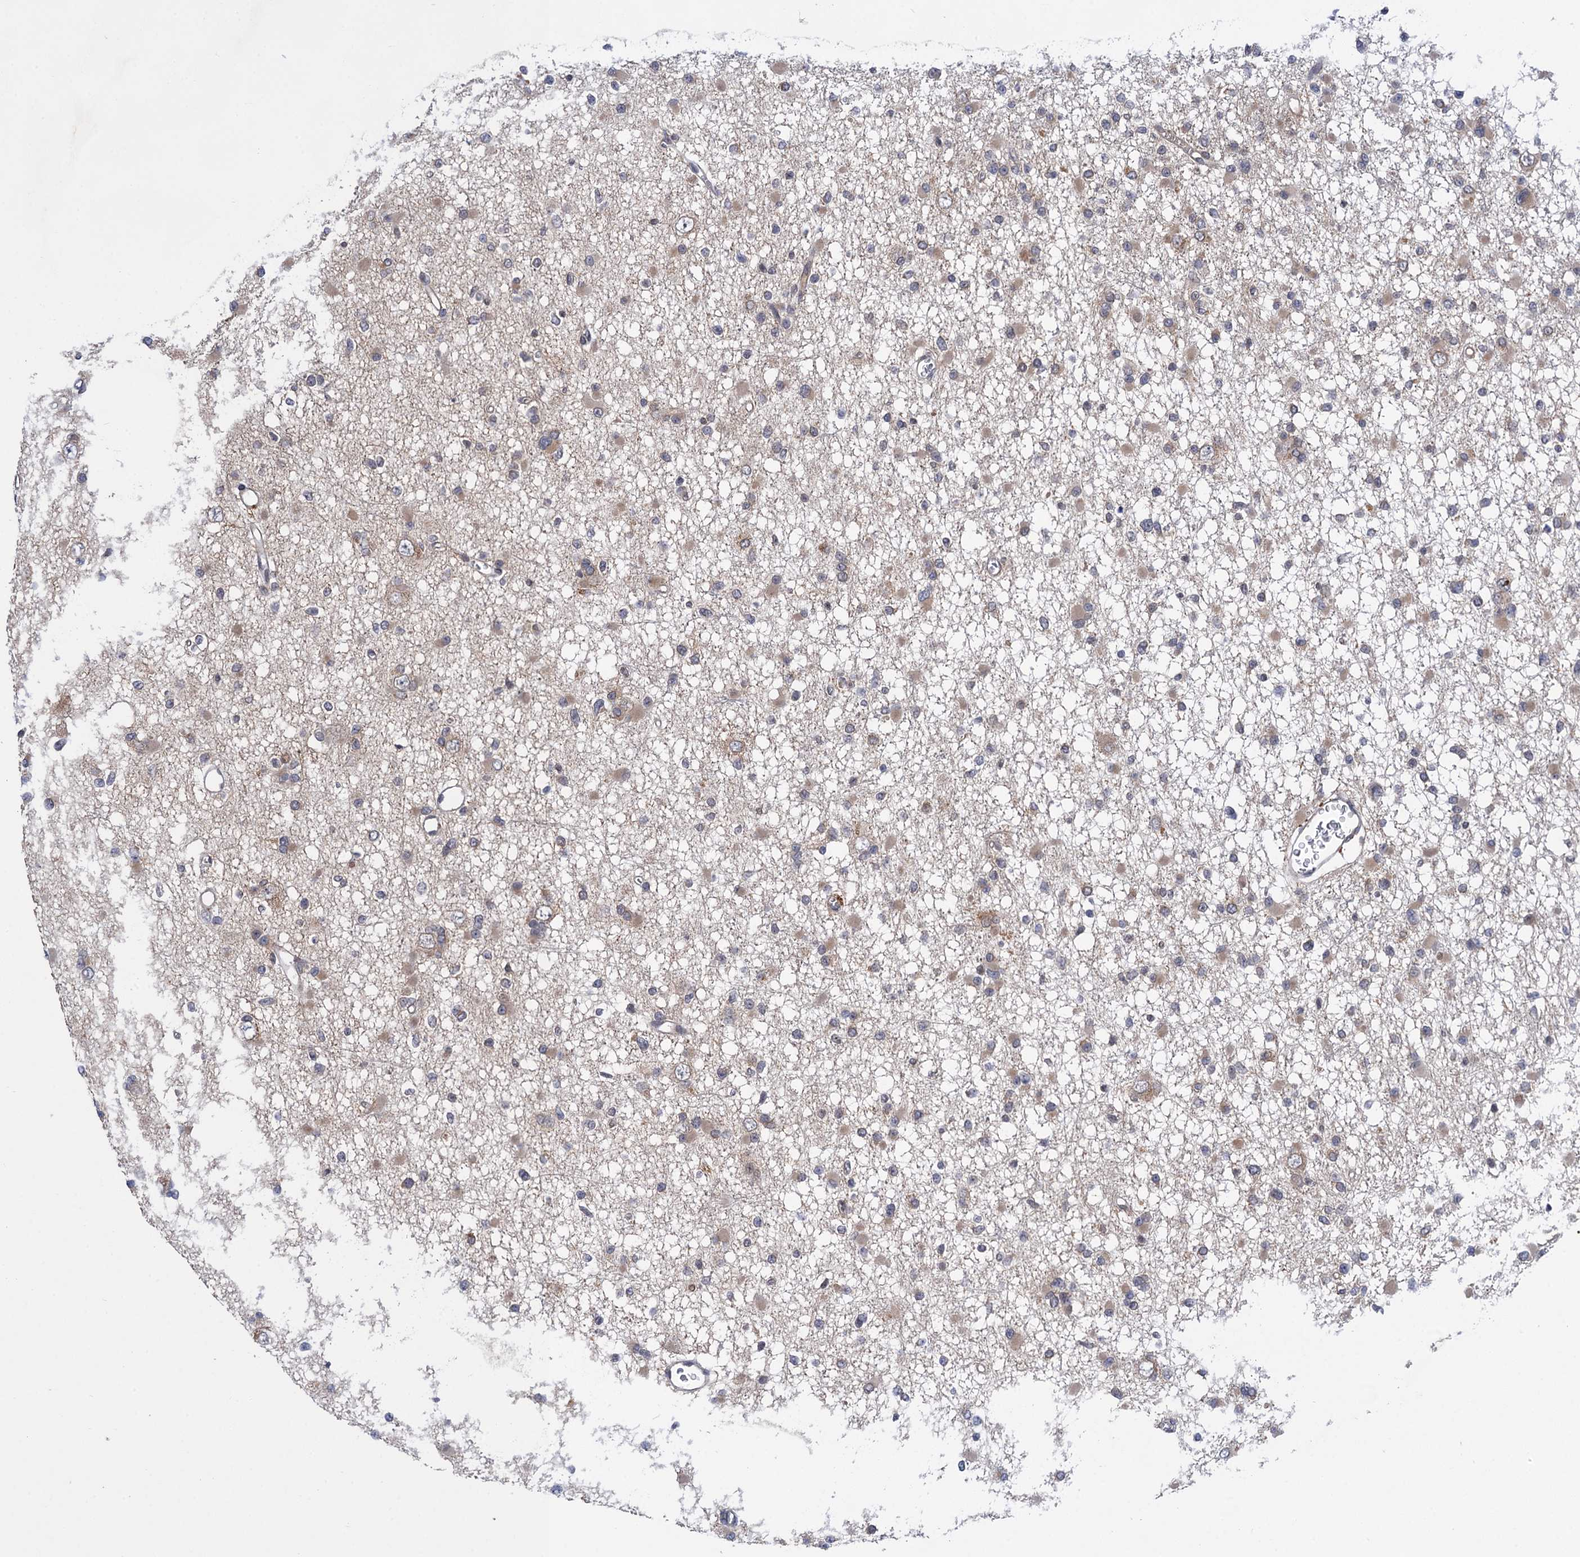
{"staining": {"intensity": "weak", "quantity": "25%-75%", "location": "cytoplasmic/membranous,nuclear"}, "tissue": "glioma", "cell_type": "Tumor cells", "image_type": "cancer", "snomed": [{"axis": "morphology", "description": "Glioma, malignant, Low grade"}, {"axis": "topography", "description": "Brain"}], "caption": "Immunohistochemical staining of human glioma shows low levels of weak cytoplasmic/membranous and nuclear protein staining in about 25%-75% of tumor cells. (DAB (3,3'-diaminobenzidine) IHC, brown staining for protein, blue staining for nuclei).", "gene": "NEK8", "patient": {"sex": "female", "age": 22}}